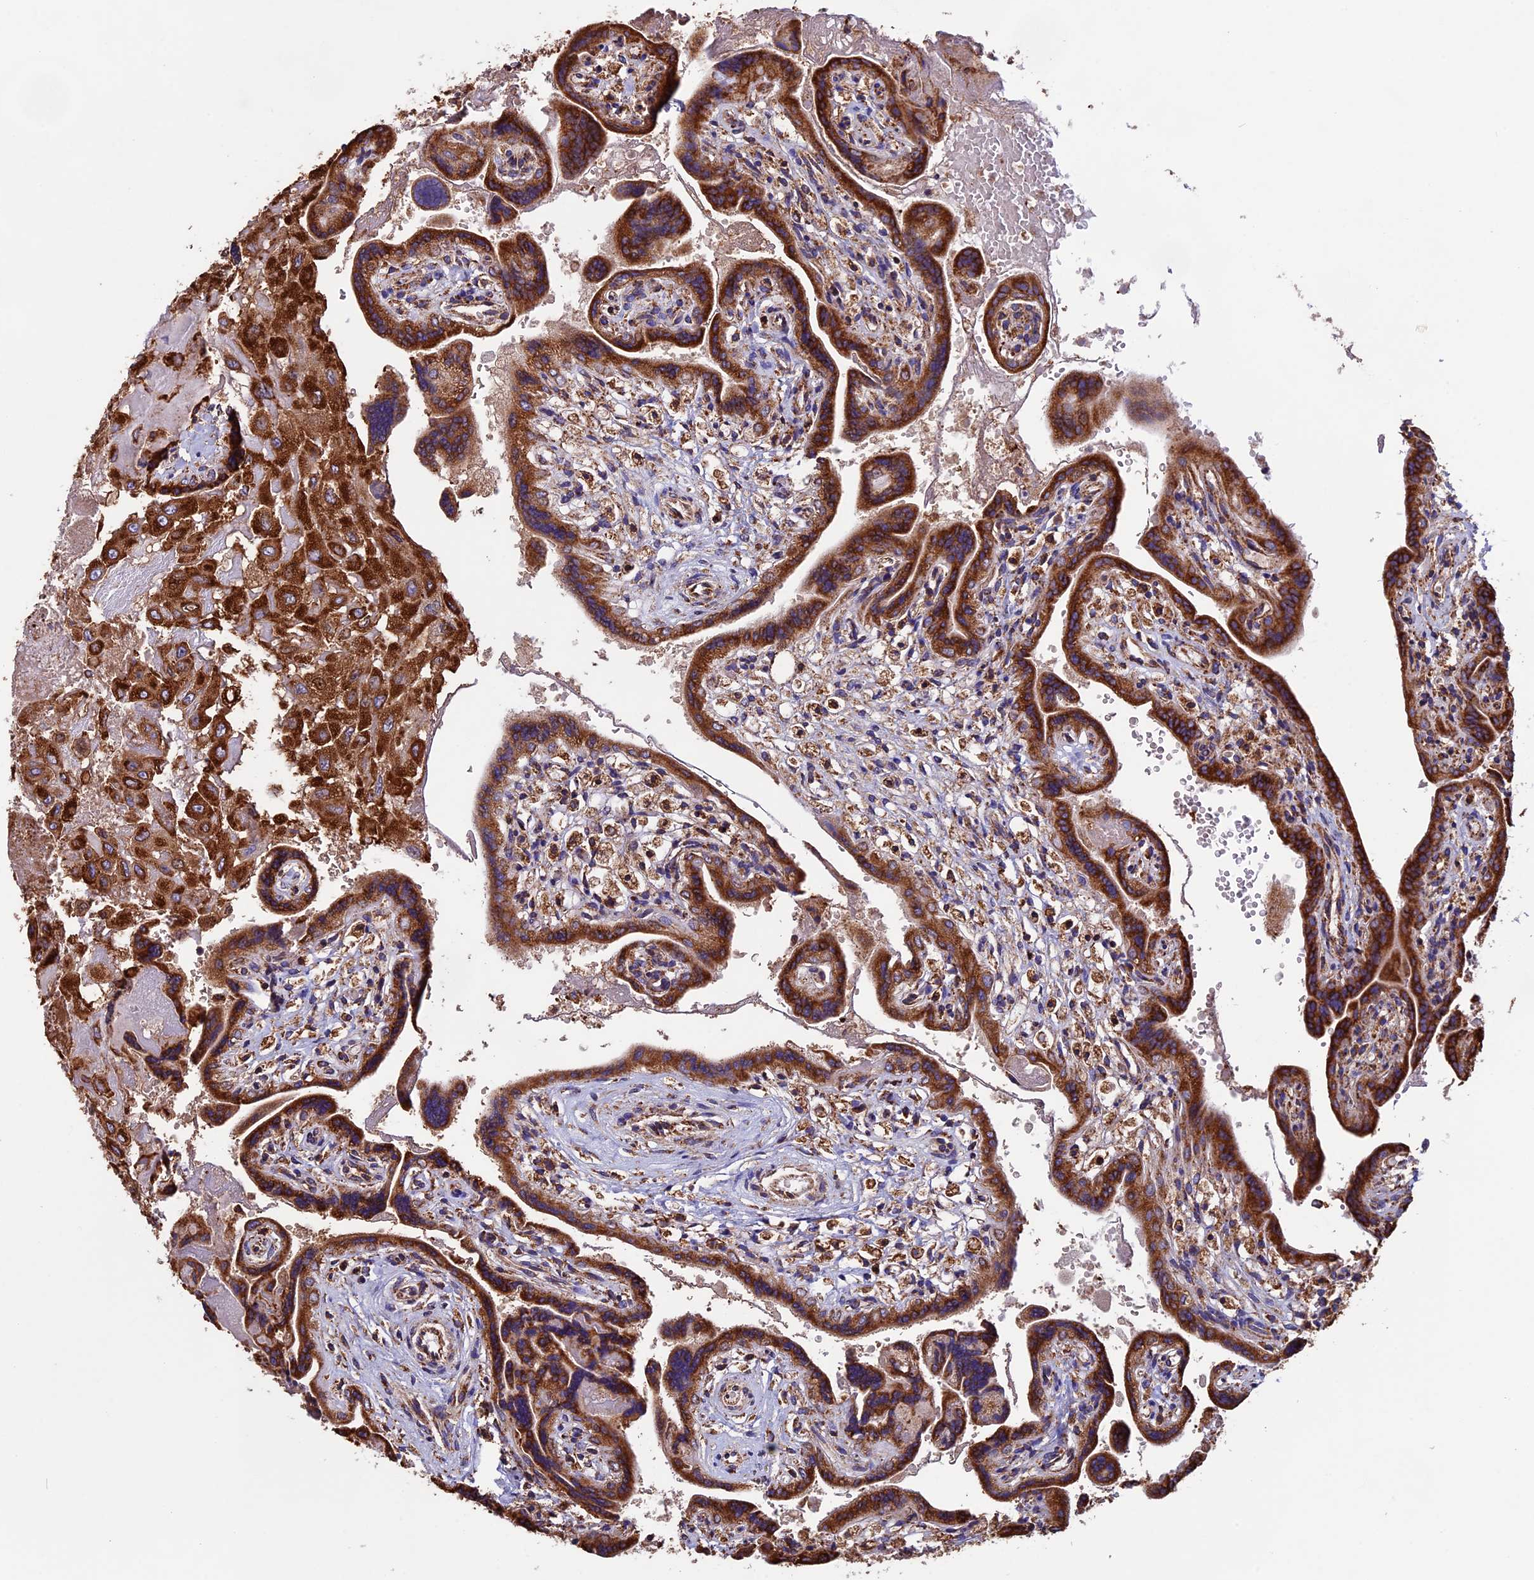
{"staining": {"intensity": "strong", "quantity": ">75%", "location": "cytoplasmic/membranous"}, "tissue": "placenta", "cell_type": "Trophoblastic cells", "image_type": "normal", "snomed": [{"axis": "morphology", "description": "Normal tissue, NOS"}, {"axis": "topography", "description": "Placenta"}], "caption": "The photomicrograph reveals immunohistochemical staining of unremarkable placenta. There is strong cytoplasmic/membranous staining is seen in approximately >75% of trophoblastic cells. Nuclei are stained in blue.", "gene": "BTBD3", "patient": {"sex": "female", "age": 37}}